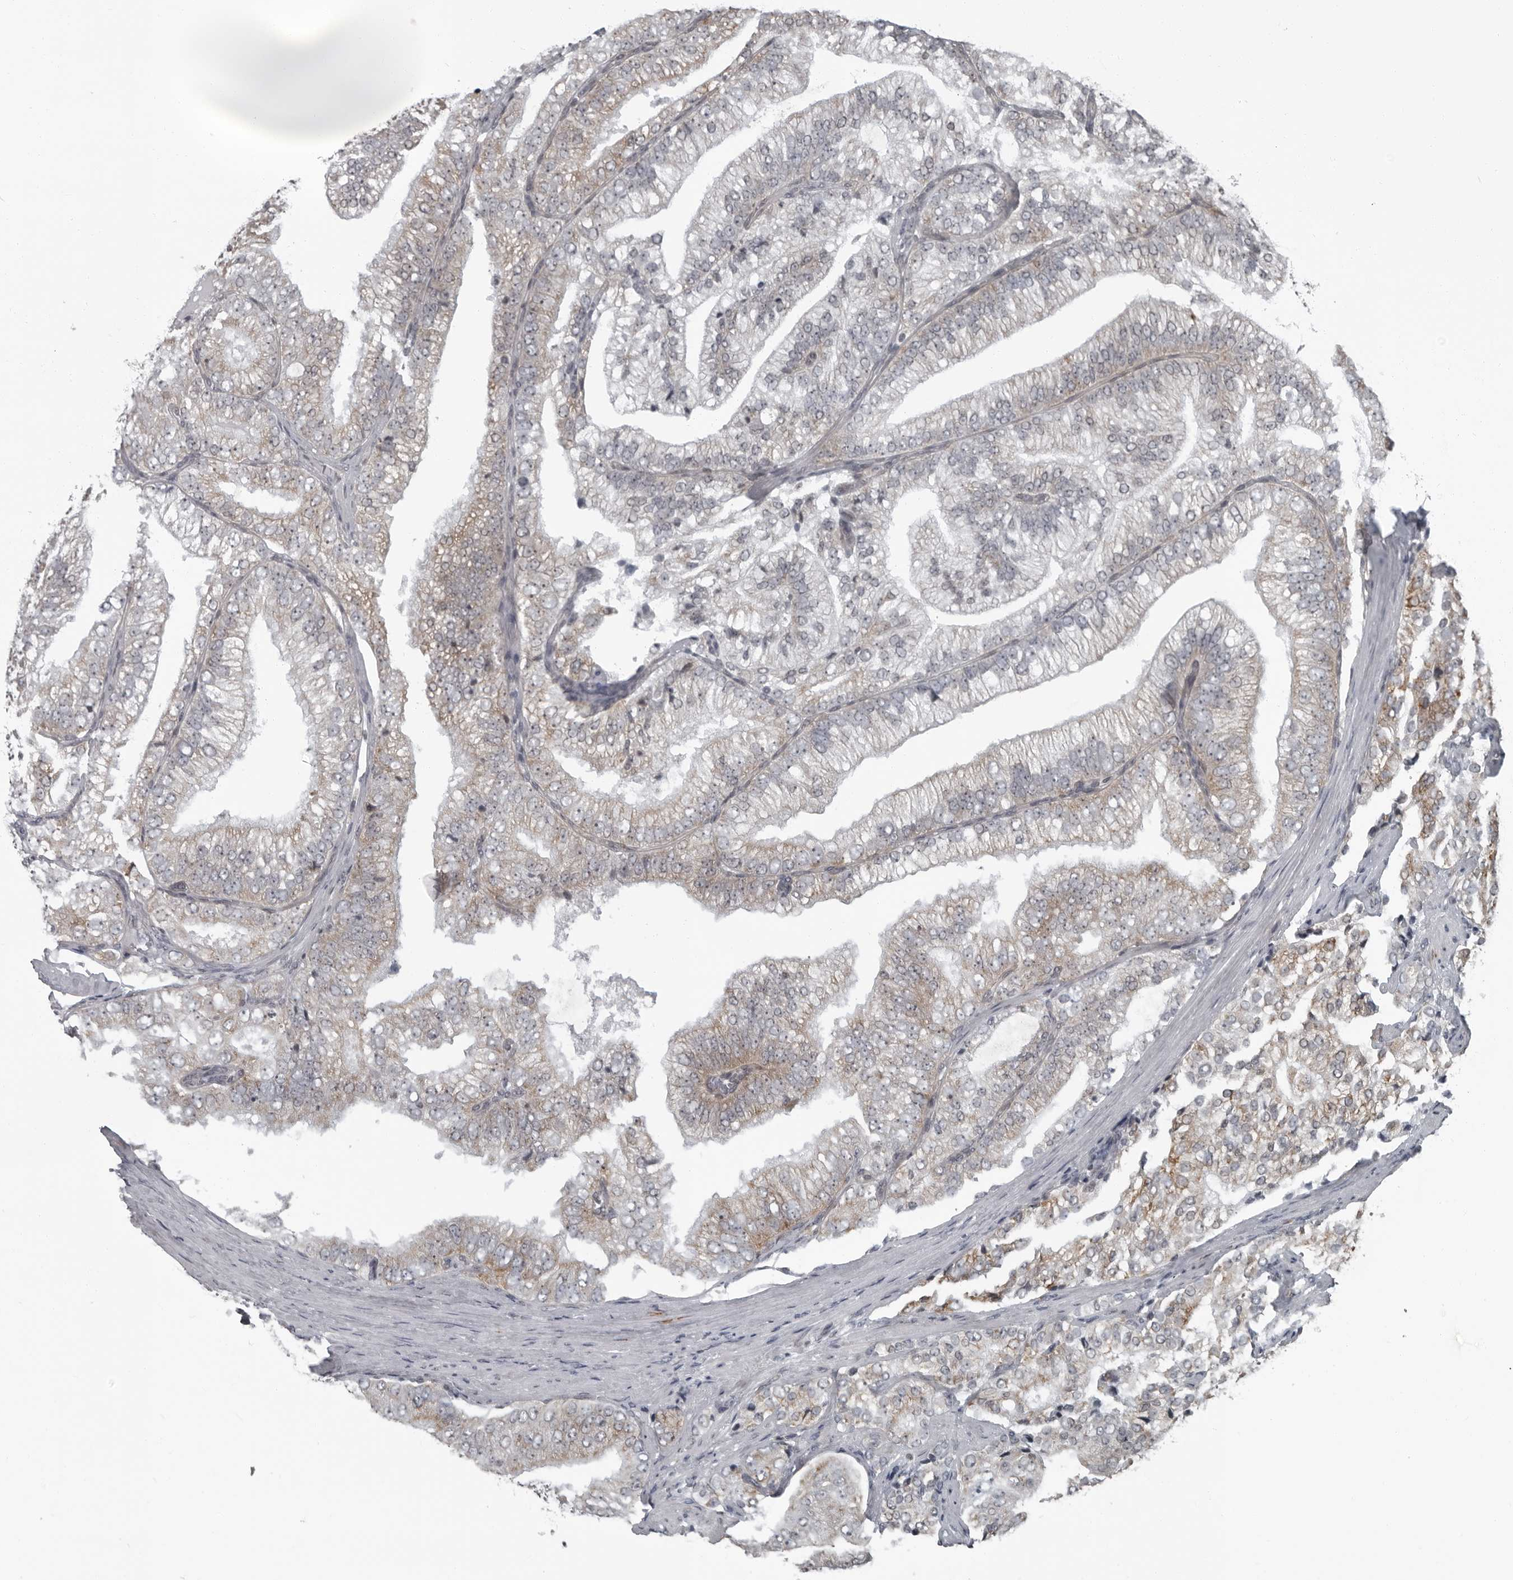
{"staining": {"intensity": "weak", "quantity": "25%-75%", "location": "cytoplasmic/membranous,nuclear"}, "tissue": "prostate cancer", "cell_type": "Tumor cells", "image_type": "cancer", "snomed": [{"axis": "morphology", "description": "Adenocarcinoma, High grade"}, {"axis": "topography", "description": "Prostate"}], "caption": "Brown immunohistochemical staining in human prostate cancer demonstrates weak cytoplasmic/membranous and nuclear expression in approximately 25%-75% of tumor cells. Nuclei are stained in blue.", "gene": "RTCA", "patient": {"sex": "male", "age": 58}}